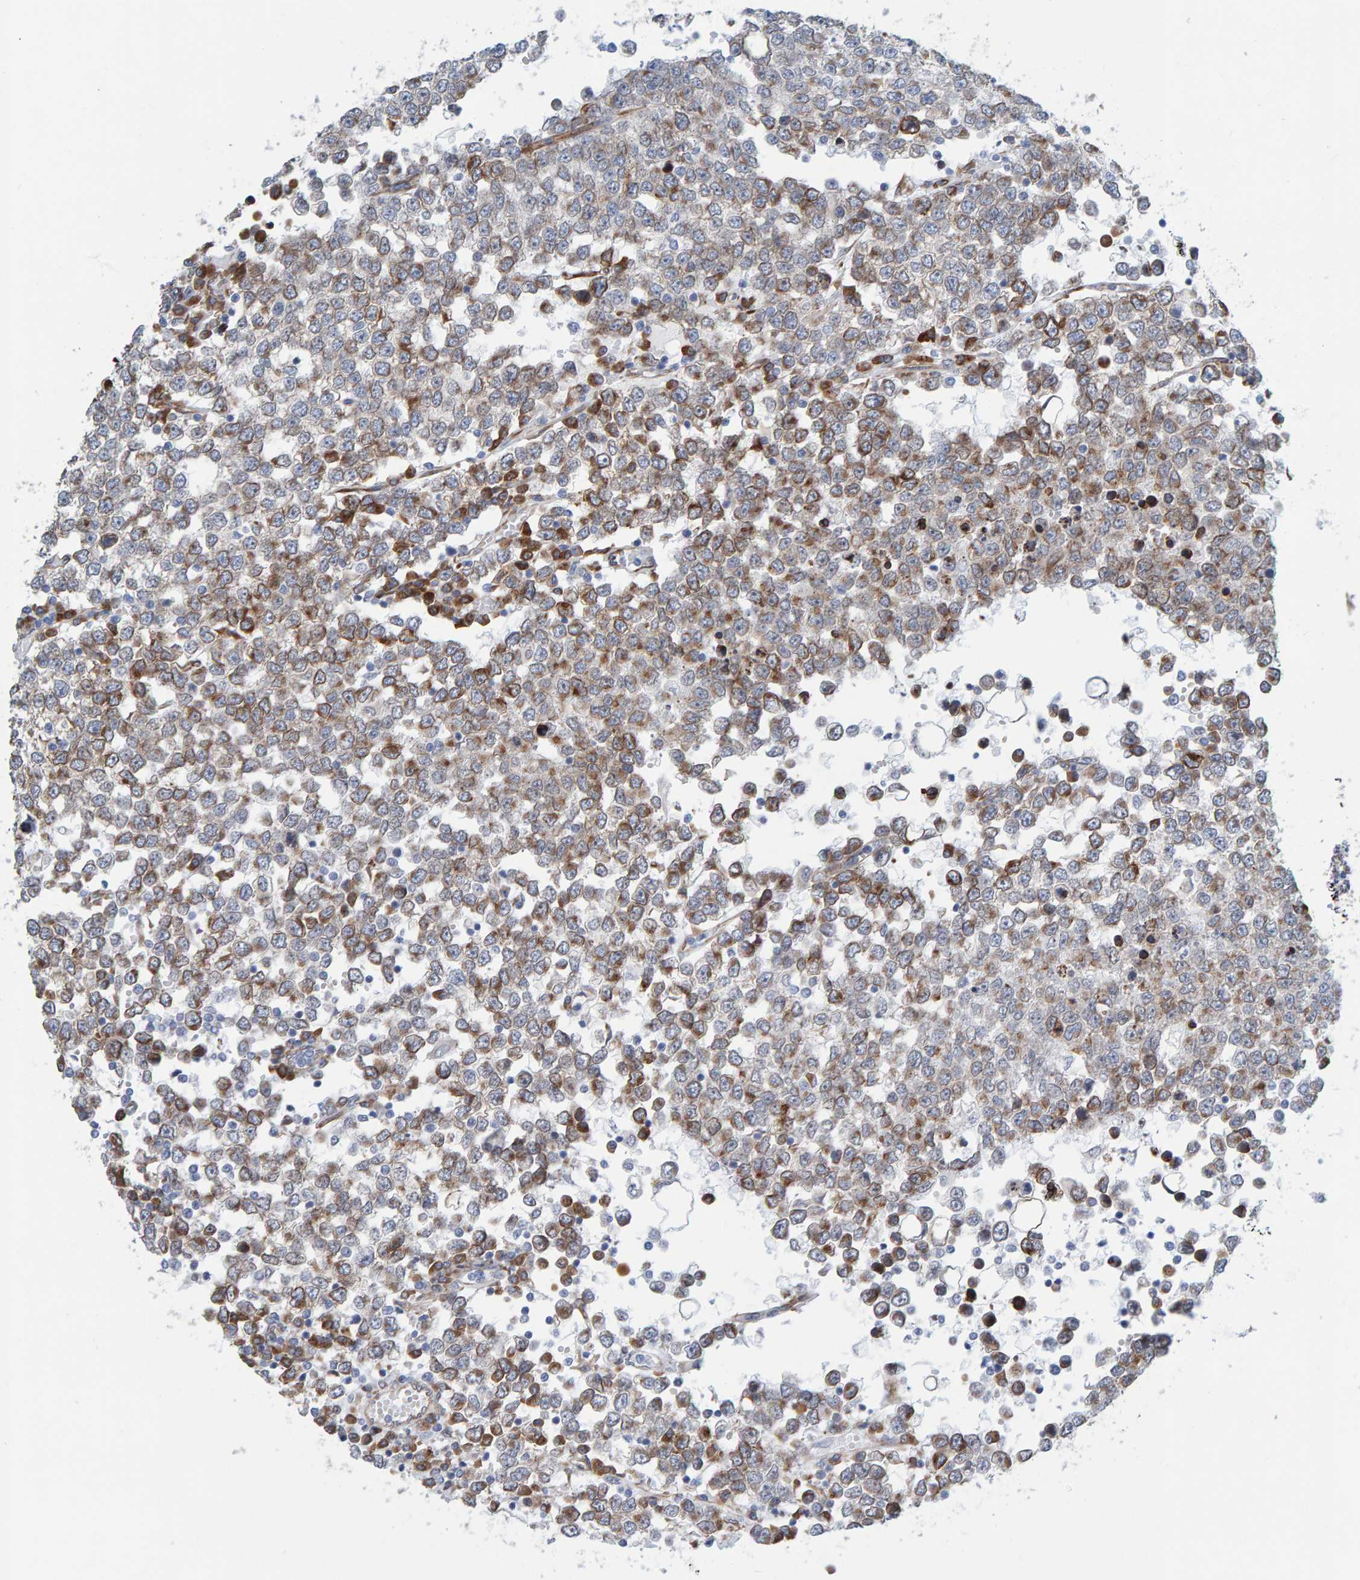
{"staining": {"intensity": "moderate", "quantity": ">75%", "location": "cytoplasmic/membranous"}, "tissue": "testis cancer", "cell_type": "Tumor cells", "image_type": "cancer", "snomed": [{"axis": "morphology", "description": "Seminoma, NOS"}, {"axis": "topography", "description": "Testis"}], "caption": "High-magnification brightfield microscopy of testis seminoma stained with DAB (3,3'-diaminobenzidine) (brown) and counterstained with hematoxylin (blue). tumor cells exhibit moderate cytoplasmic/membranous expression is identified in about>75% of cells.", "gene": "MMP16", "patient": {"sex": "male", "age": 65}}